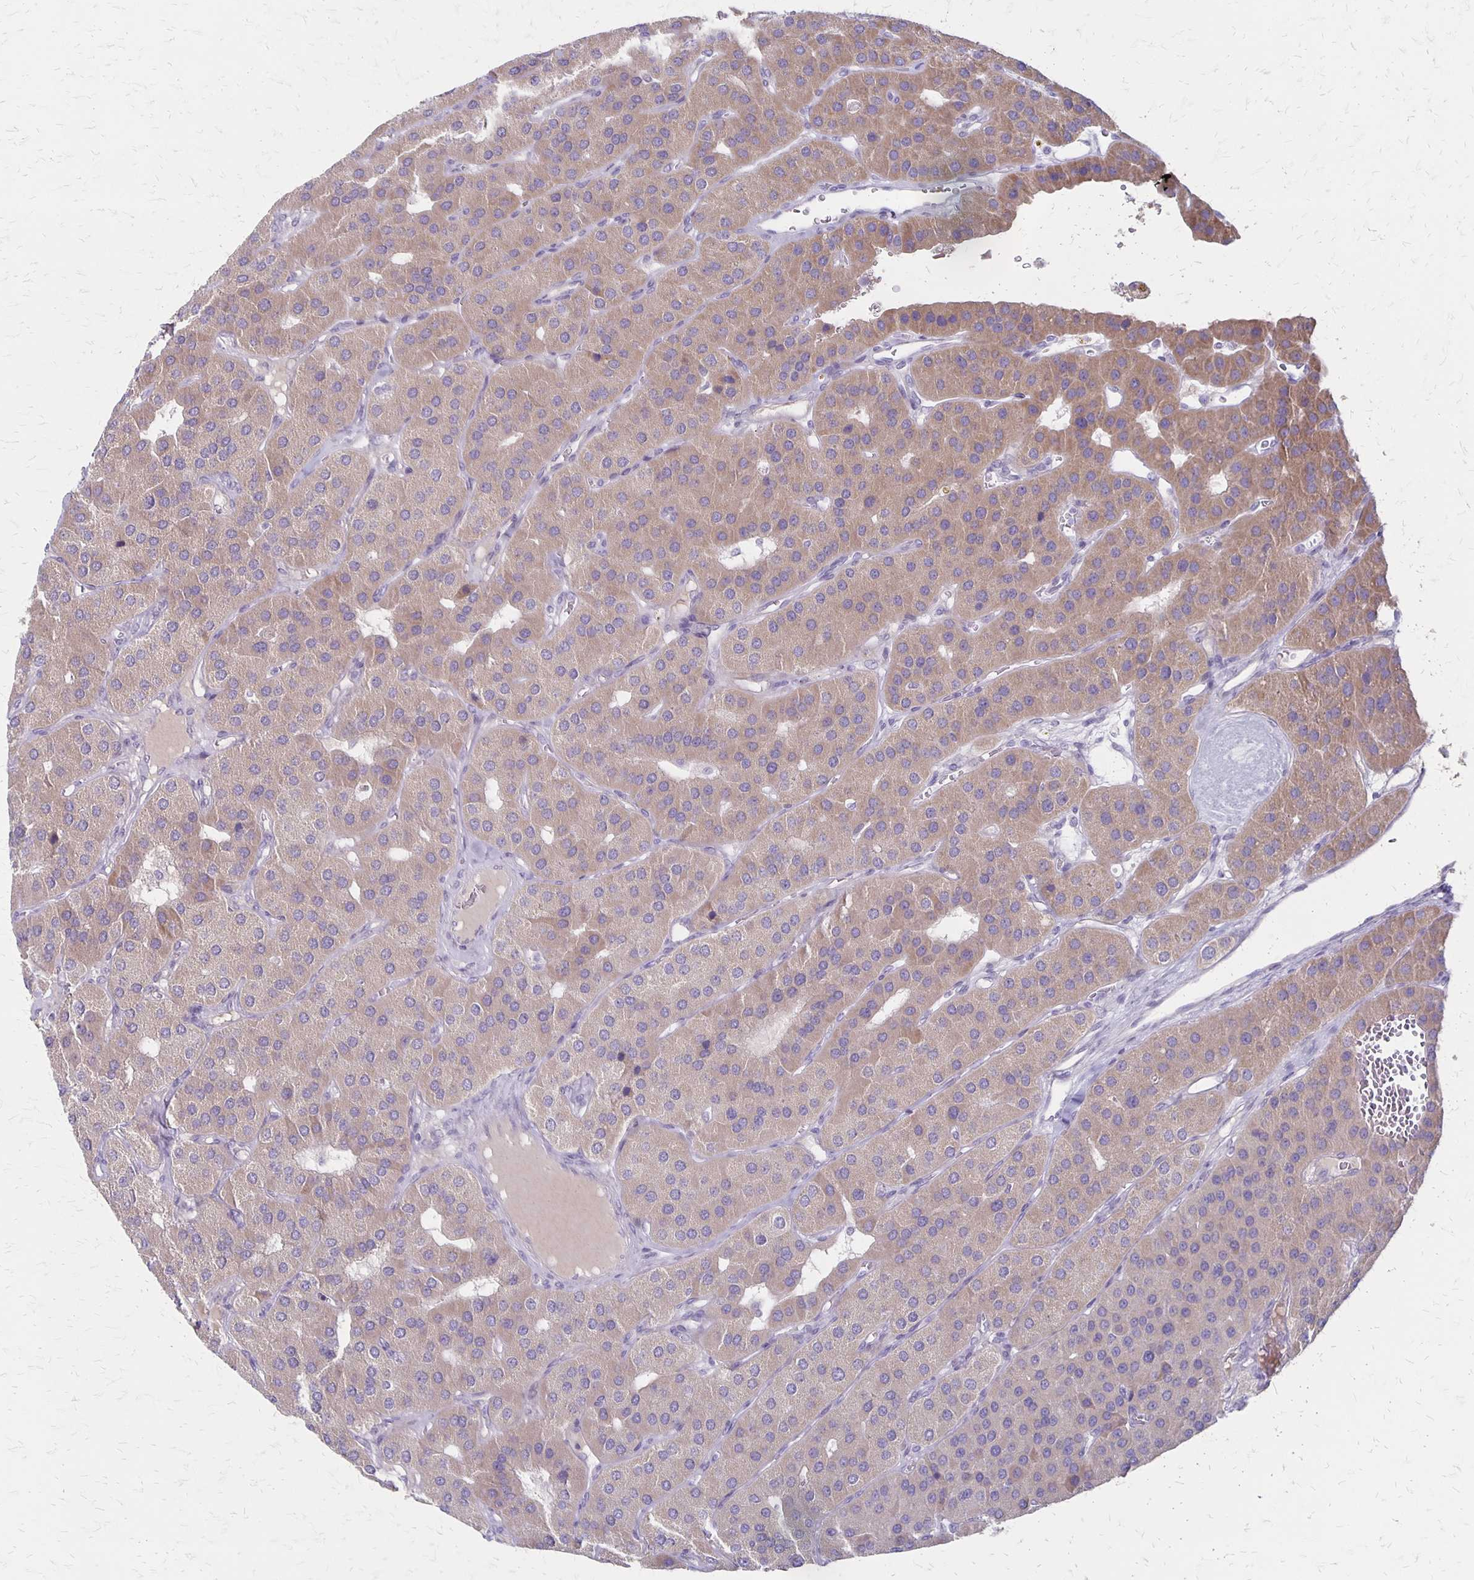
{"staining": {"intensity": "weak", "quantity": ">75%", "location": "cytoplasmic/membranous"}, "tissue": "parathyroid gland", "cell_type": "Glandular cells", "image_type": "normal", "snomed": [{"axis": "morphology", "description": "Normal tissue, NOS"}, {"axis": "morphology", "description": "Adenoma, NOS"}, {"axis": "topography", "description": "Parathyroid gland"}], "caption": "IHC of unremarkable parathyroid gland shows low levels of weak cytoplasmic/membranous positivity in about >75% of glandular cells.", "gene": "HOMER1", "patient": {"sex": "female", "age": 86}}